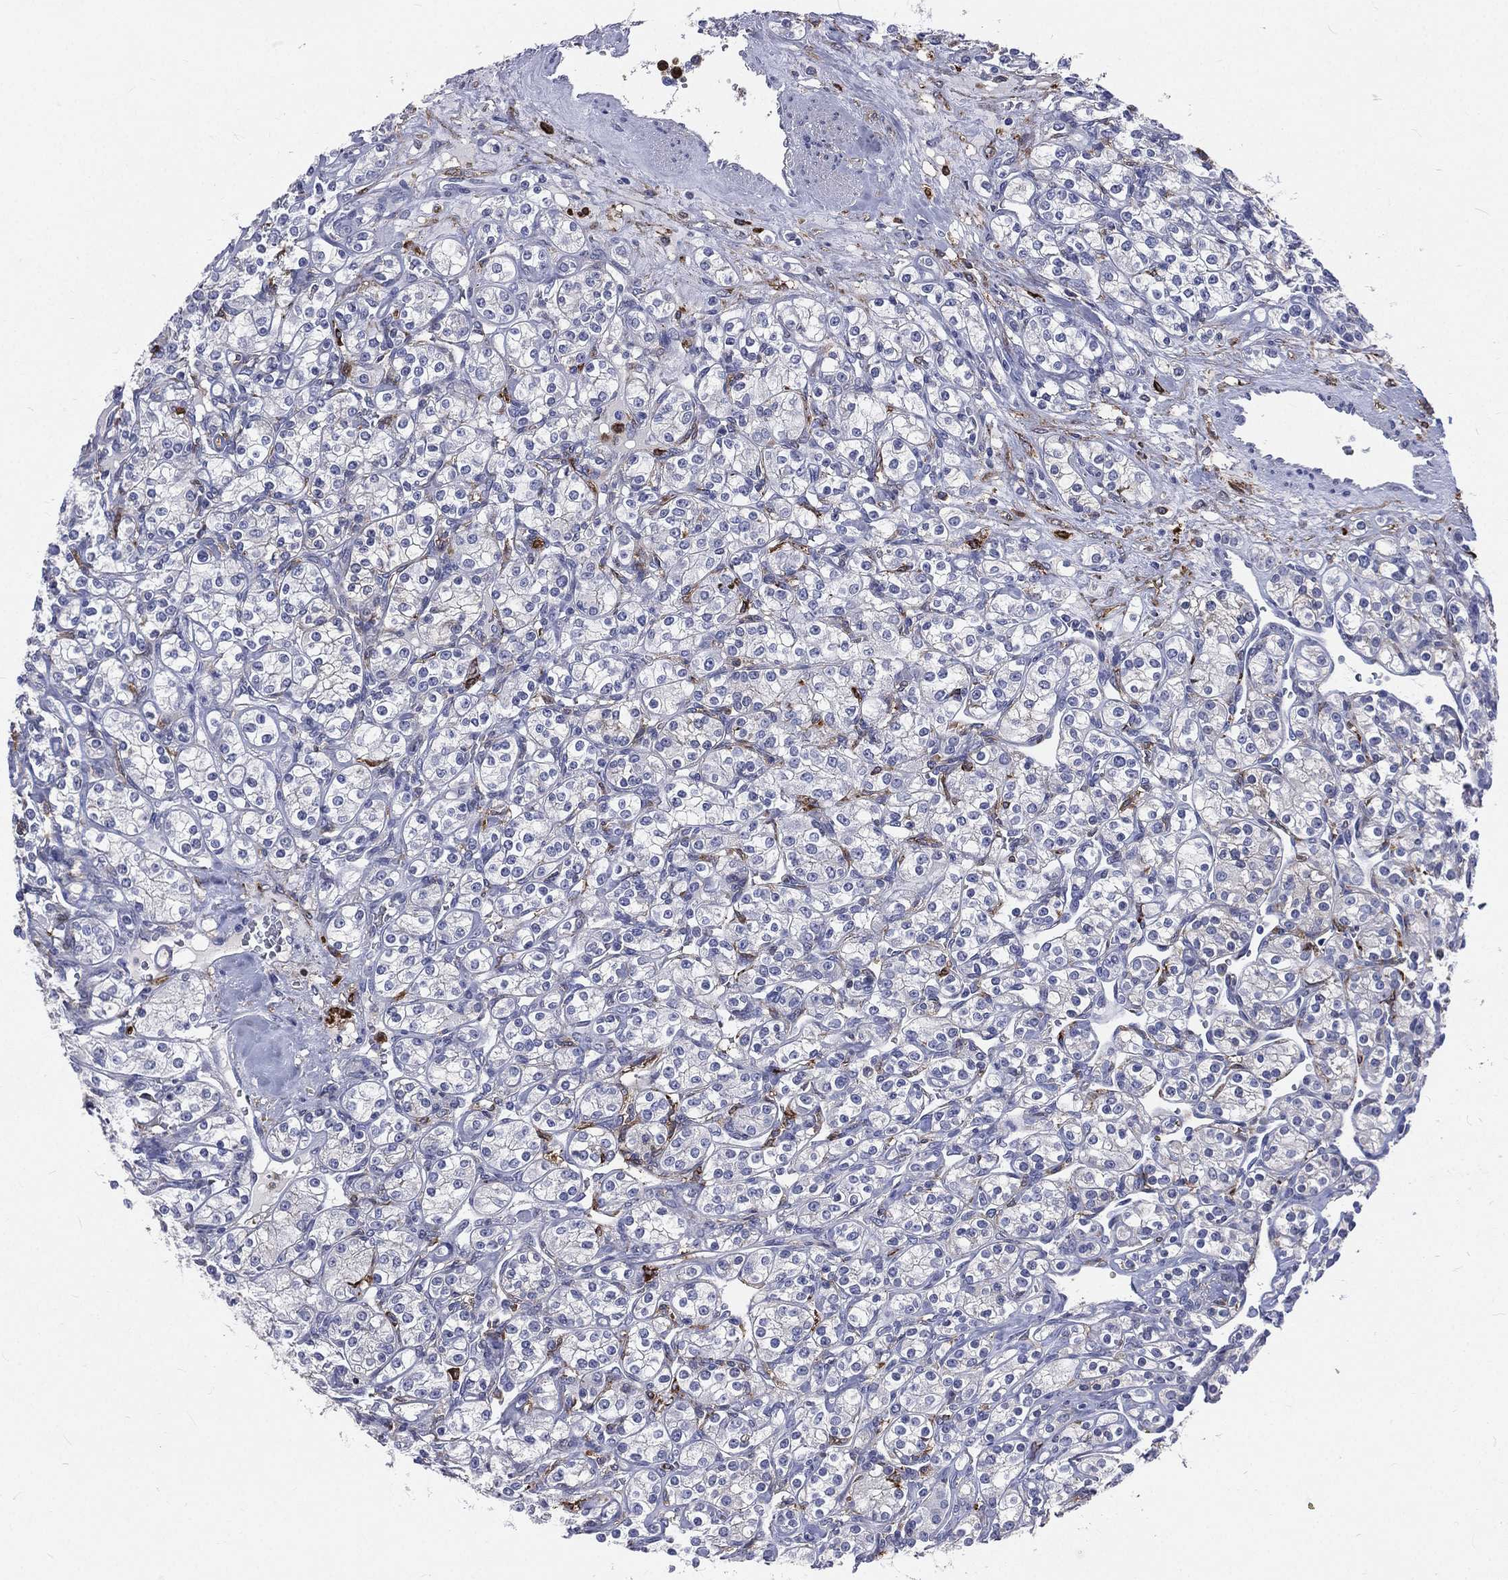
{"staining": {"intensity": "negative", "quantity": "none", "location": "none"}, "tissue": "renal cancer", "cell_type": "Tumor cells", "image_type": "cancer", "snomed": [{"axis": "morphology", "description": "Adenocarcinoma, NOS"}, {"axis": "topography", "description": "Kidney"}], "caption": "Immunohistochemical staining of adenocarcinoma (renal) displays no significant expression in tumor cells. (Immunohistochemistry (ihc), brightfield microscopy, high magnification).", "gene": "BASP1", "patient": {"sex": "male", "age": 77}}